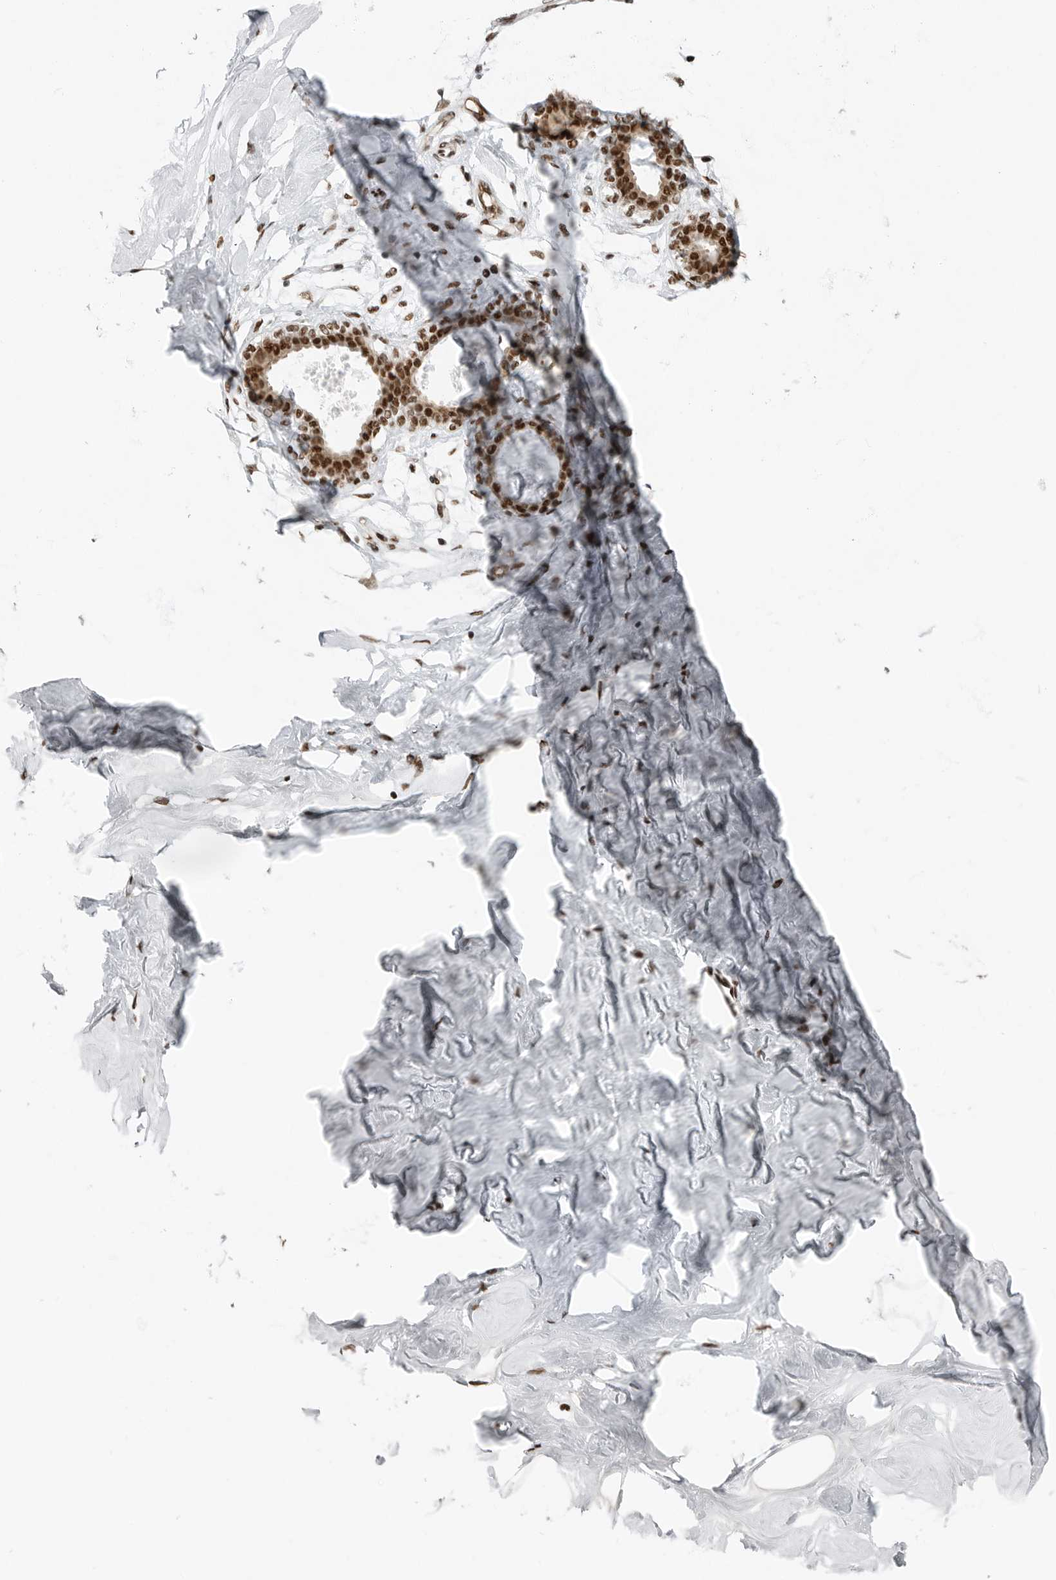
{"staining": {"intensity": "moderate", "quantity": ">75%", "location": "nuclear"}, "tissue": "breast", "cell_type": "Adipocytes", "image_type": "normal", "snomed": [{"axis": "morphology", "description": "Normal tissue, NOS"}, {"axis": "topography", "description": "Breast"}], "caption": "A brown stain labels moderate nuclear positivity of a protein in adipocytes of normal human breast. Nuclei are stained in blue.", "gene": "BLZF1", "patient": {"sex": "female", "age": 23}}